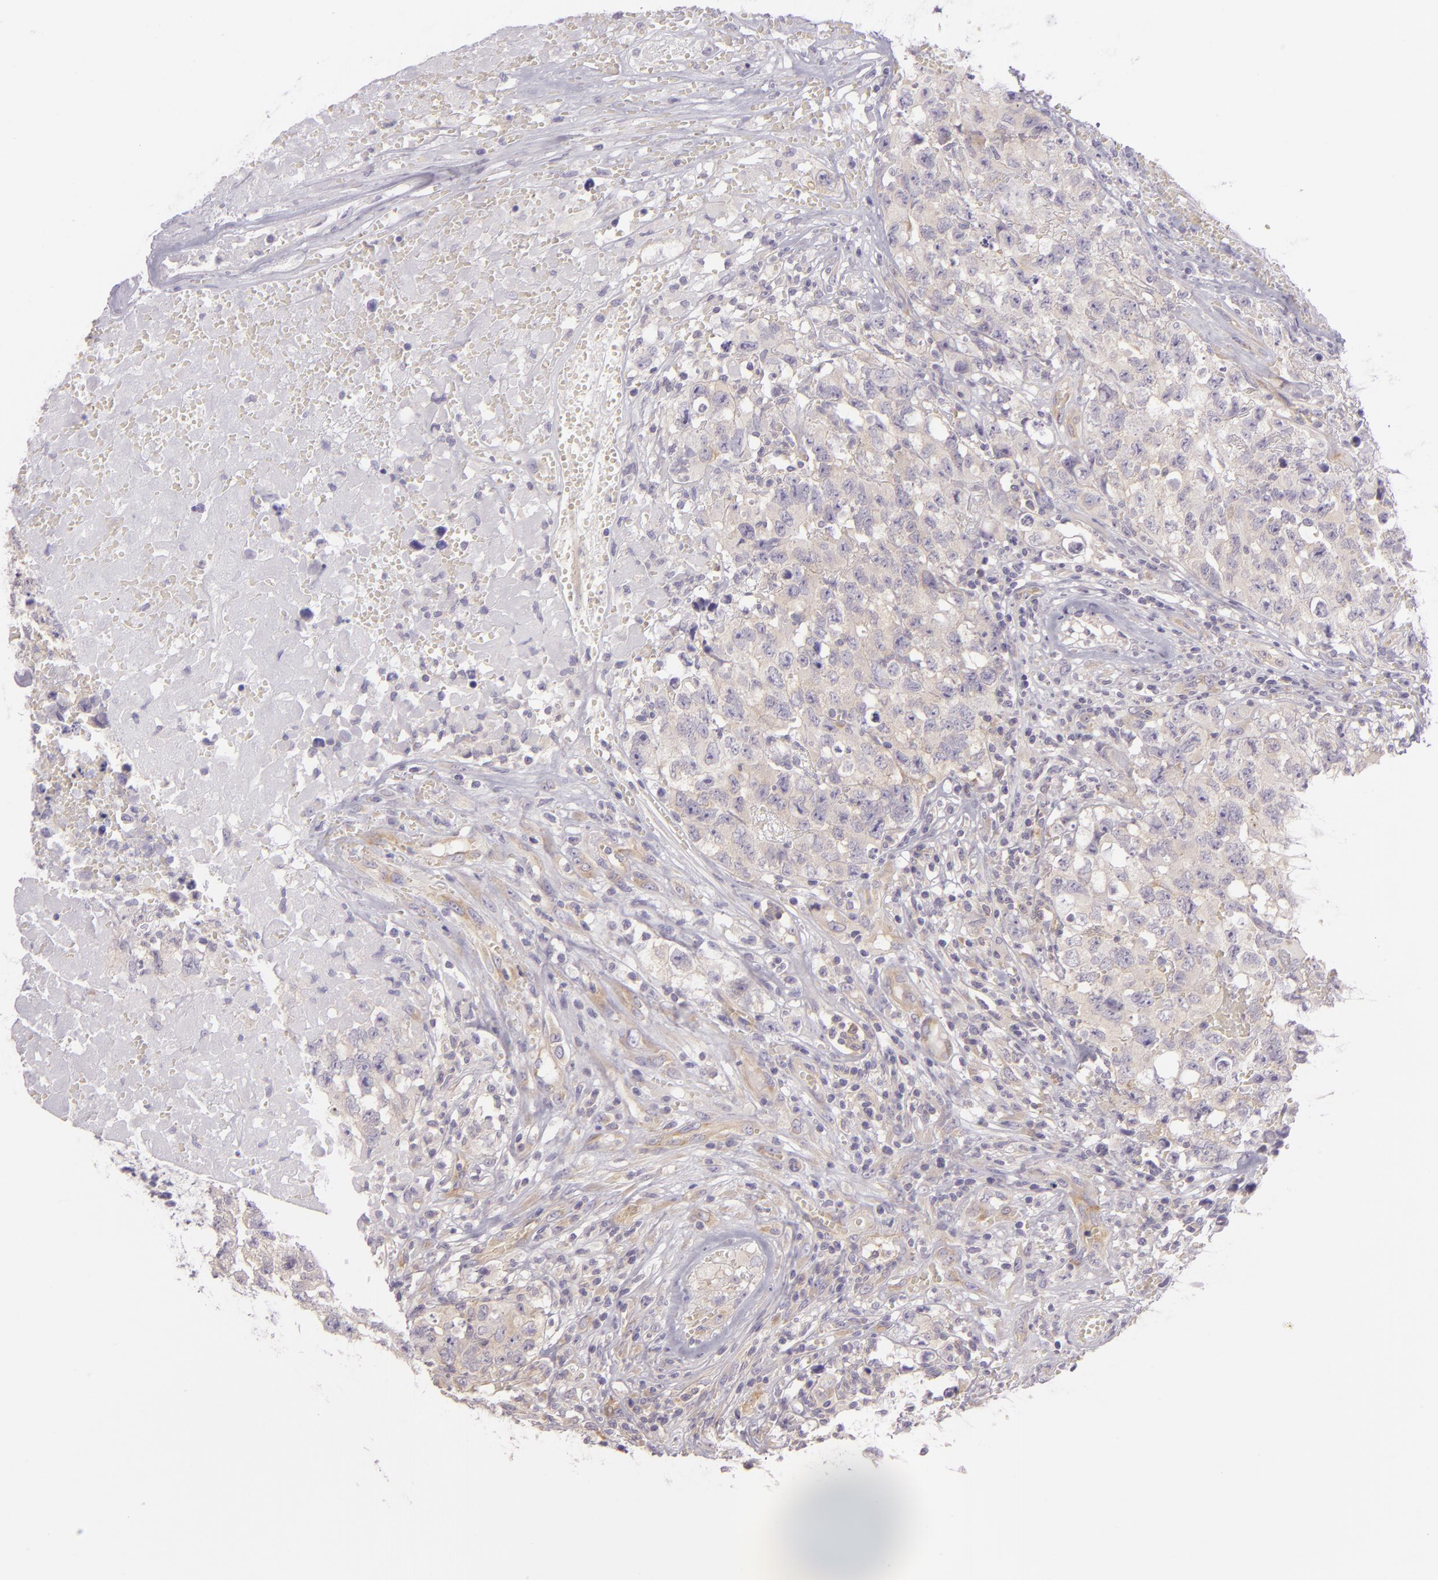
{"staining": {"intensity": "negative", "quantity": "none", "location": "none"}, "tissue": "testis cancer", "cell_type": "Tumor cells", "image_type": "cancer", "snomed": [{"axis": "morphology", "description": "Carcinoma, Embryonal, NOS"}, {"axis": "topography", "description": "Testis"}], "caption": "Immunohistochemistry (IHC) photomicrograph of neoplastic tissue: testis cancer (embryonal carcinoma) stained with DAB exhibits no significant protein staining in tumor cells. The staining was performed using DAB (3,3'-diaminobenzidine) to visualize the protein expression in brown, while the nuclei were stained in blue with hematoxylin (Magnification: 20x).", "gene": "ZC3H7B", "patient": {"sex": "male", "age": 31}}